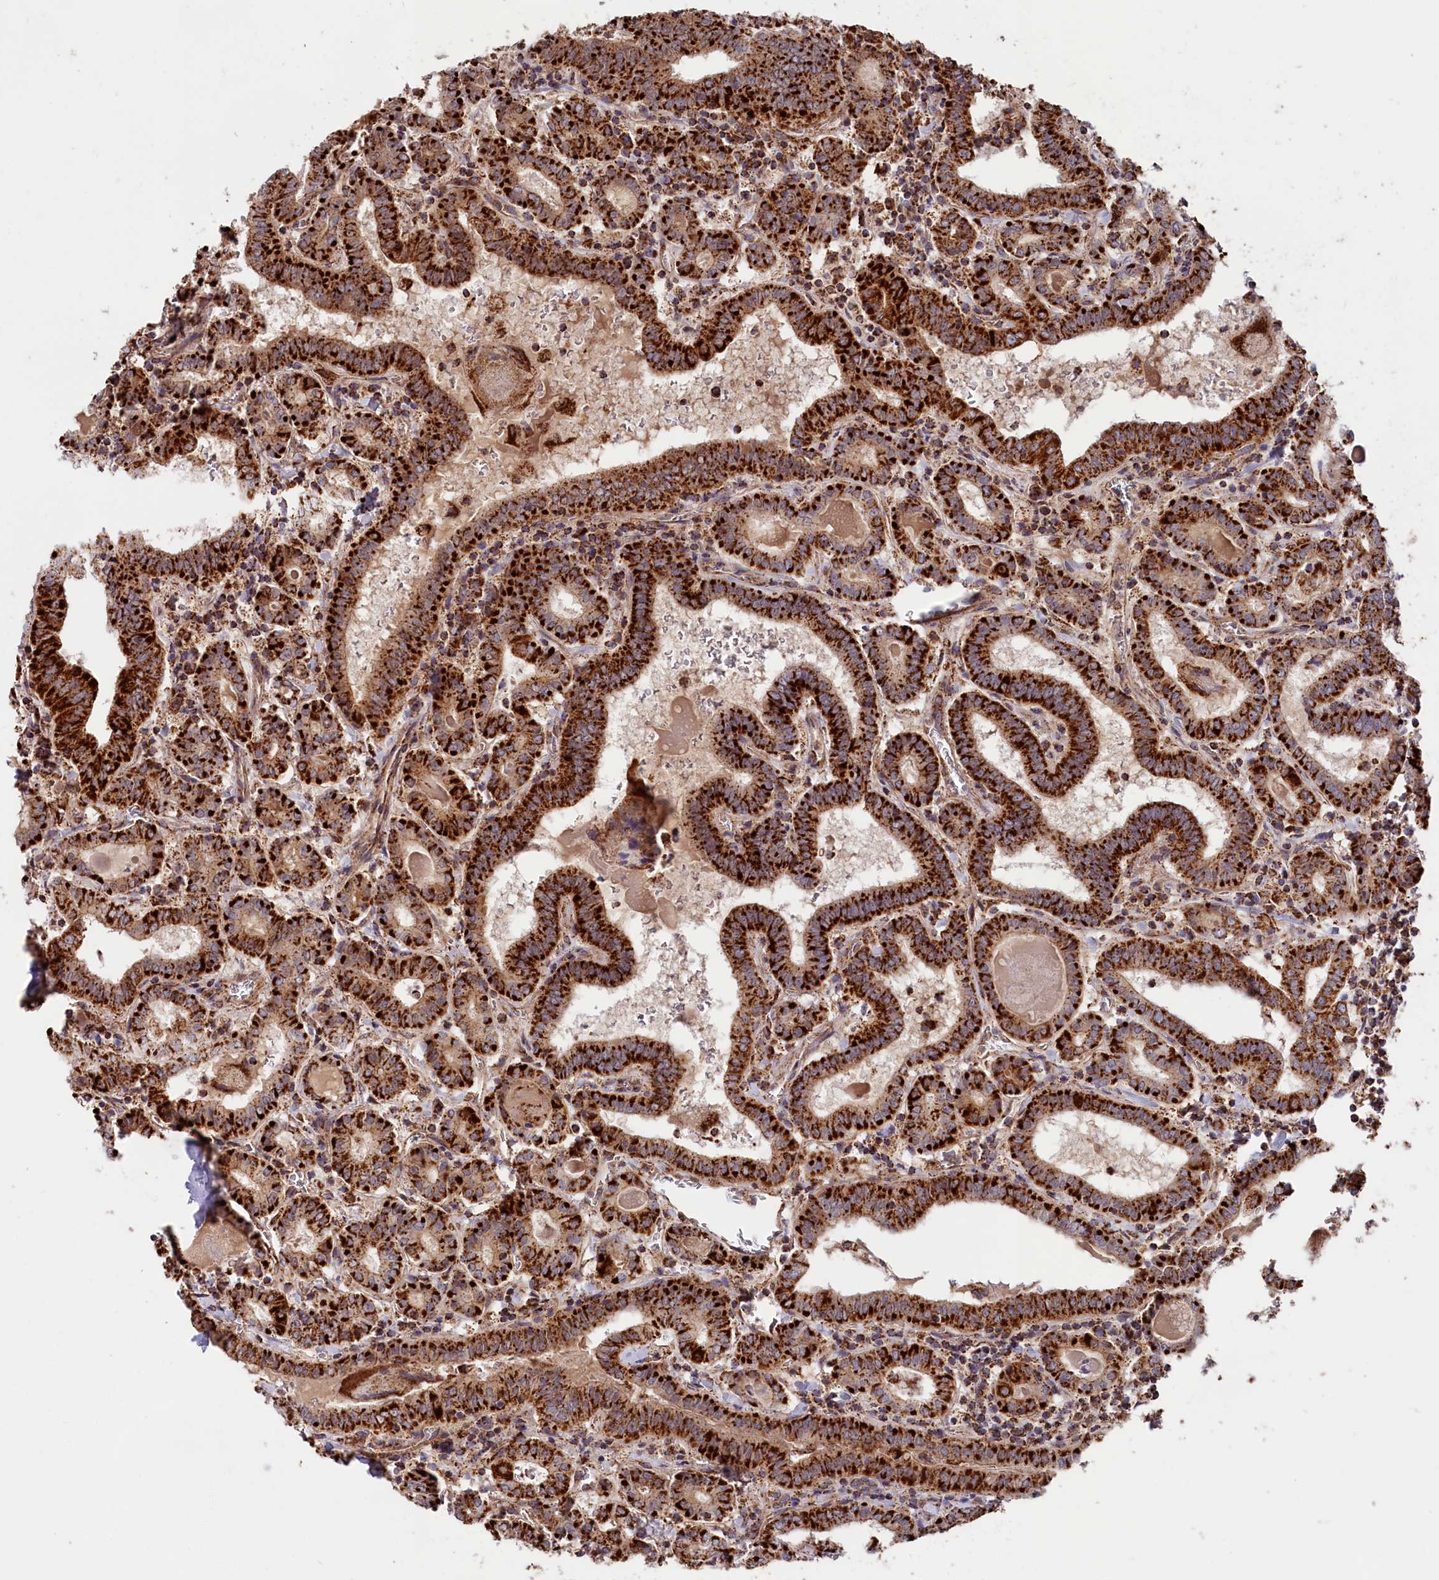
{"staining": {"intensity": "strong", "quantity": ">75%", "location": "cytoplasmic/membranous"}, "tissue": "thyroid cancer", "cell_type": "Tumor cells", "image_type": "cancer", "snomed": [{"axis": "morphology", "description": "Papillary adenocarcinoma, NOS"}, {"axis": "topography", "description": "Thyroid gland"}], "caption": "Thyroid papillary adenocarcinoma was stained to show a protein in brown. There is high levels of strong cytoplasmic/membranous expression in about >75% of tumor cells. Using DAB (3,3'-diaminobenzidine) (brown) and hematoxylin (blue) stains, captured at high magnification using brightfield microscopy.", "gene": "MACROD1", "patient": {"sex": "female", "age": 72}}